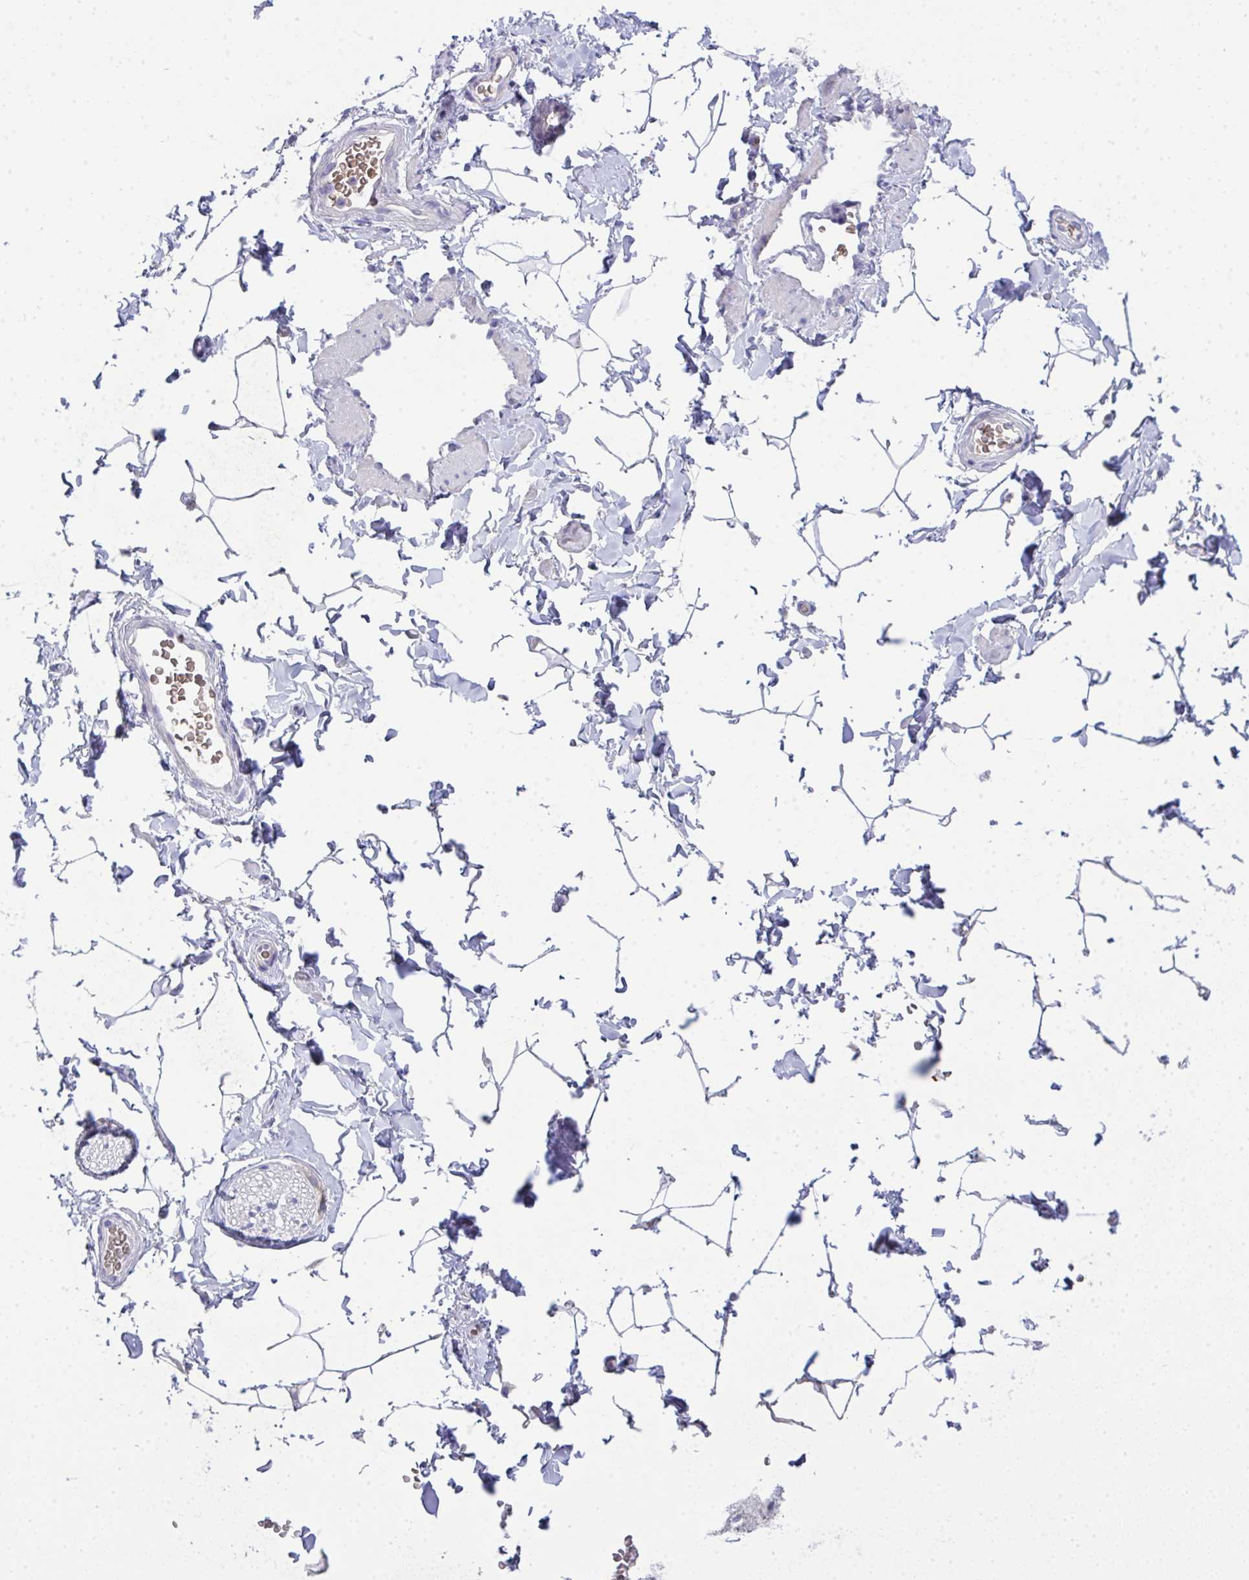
{"staining": {"intensity": "negative", "quantity": "none", "location": "none"}, "tissue": "adipose tissue", "cell_type": "Adipocytes", "image_type": "normal", "snomed": [{"axis": "morphology", "description": "Normal tissue, NOS"}, {"axis": "topography", "description": "Epididymis"}, {"axis": "topography", "description": "Peripheral nerve tissue"}], "caption": "Adipose tissue stained for a protein using immunohistochemistry displays no expression adipocytes.", "gene": "SPTB", "patient": {"sex": "male", "age": 32}}